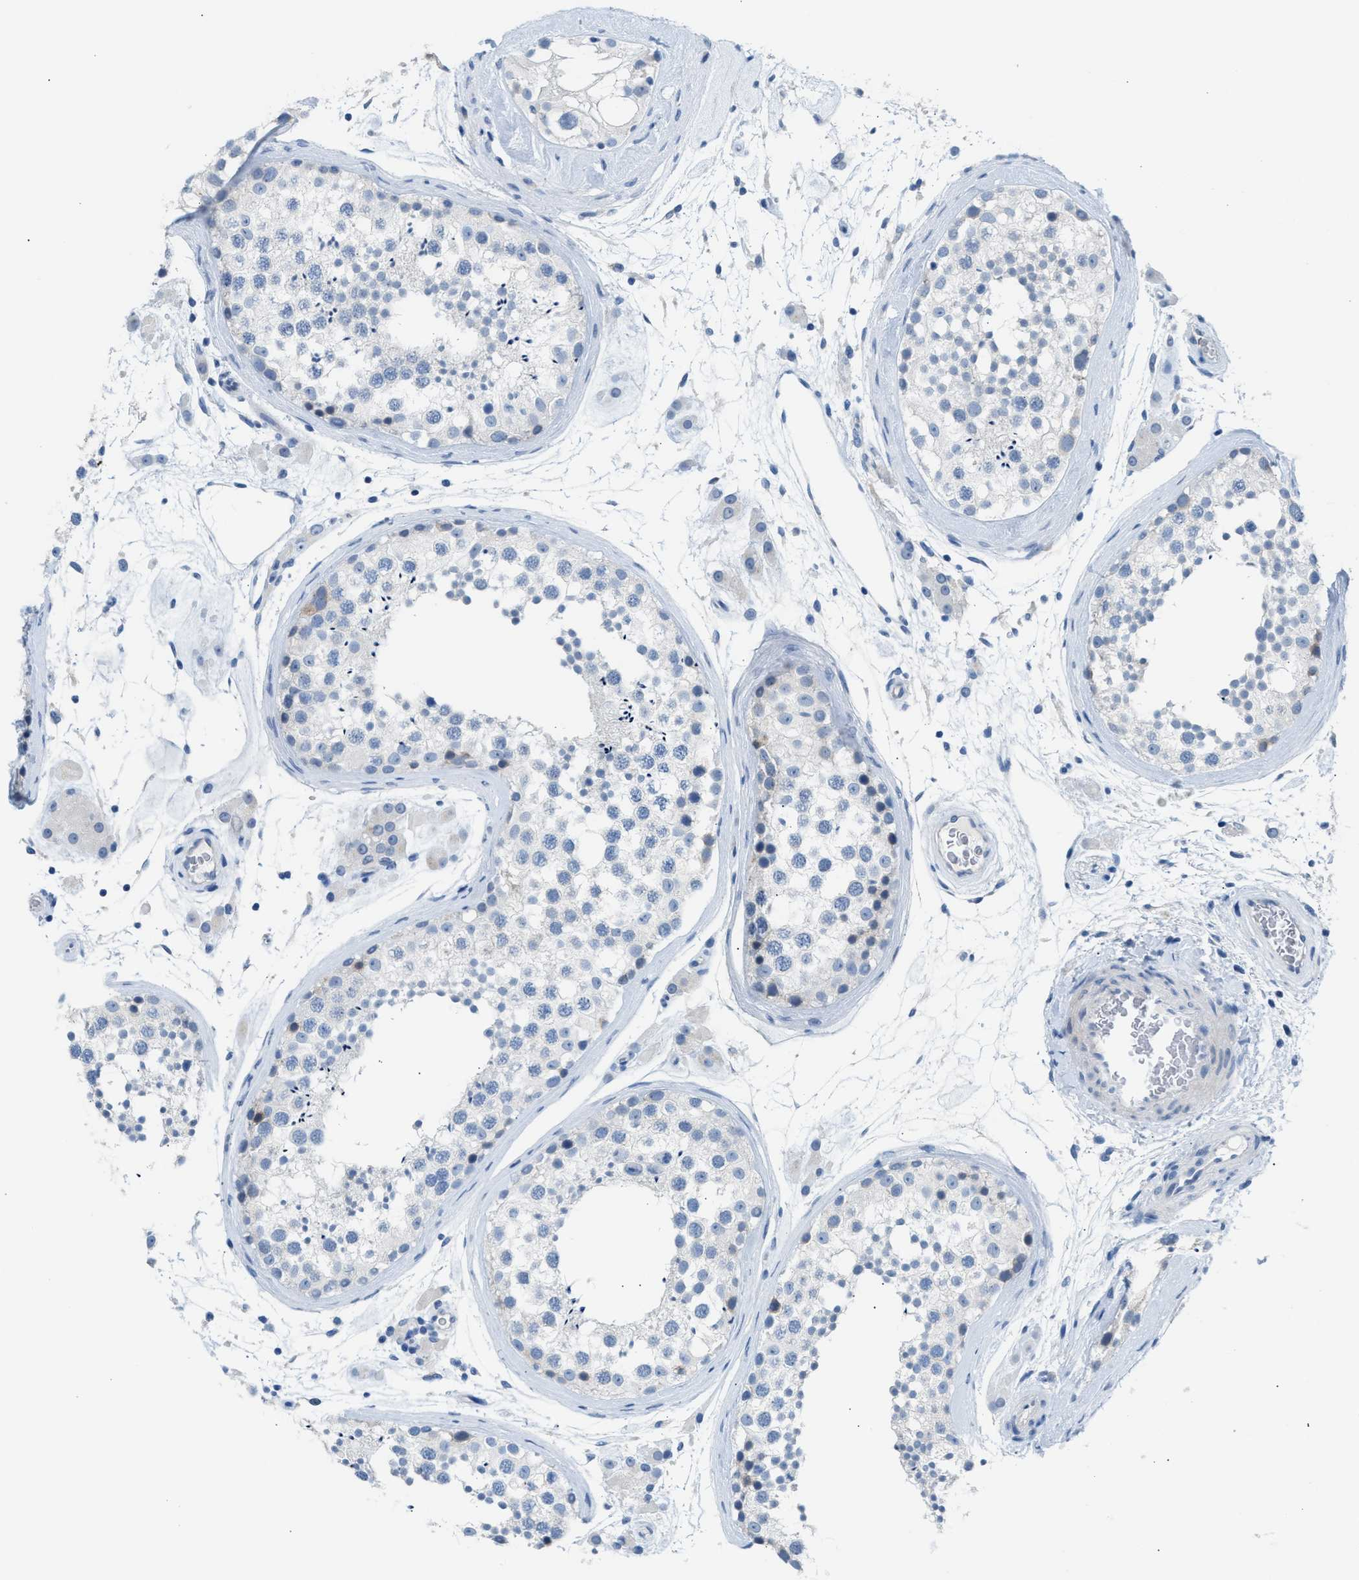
{"staining": {"intensity": "negative", "quantity": "none", "location": "none"}, "tissue": "testis", "cell_type": "Cells in seminiferous ducts", "image_type": "normal", "snomed": [{"axis": "morphology", "description": "Normal tissue, NOS"}, {"axis": "topography", "description": "Testis"}], "caption": "This micrograph is of normal testis stained with immunohistochemistry to label a protein in brown with the nuclei are counter-stained blue. There is no positivity in cells in seminiferous ducts. (Stains: DAB (3,3'-diaminobenzidine) IHC with hematoxylin counter stain, Microscopy: brightfield microscopy at high magnification).", "gene": "ERBB2", "patient": {"sex": "male", "age": 46}}